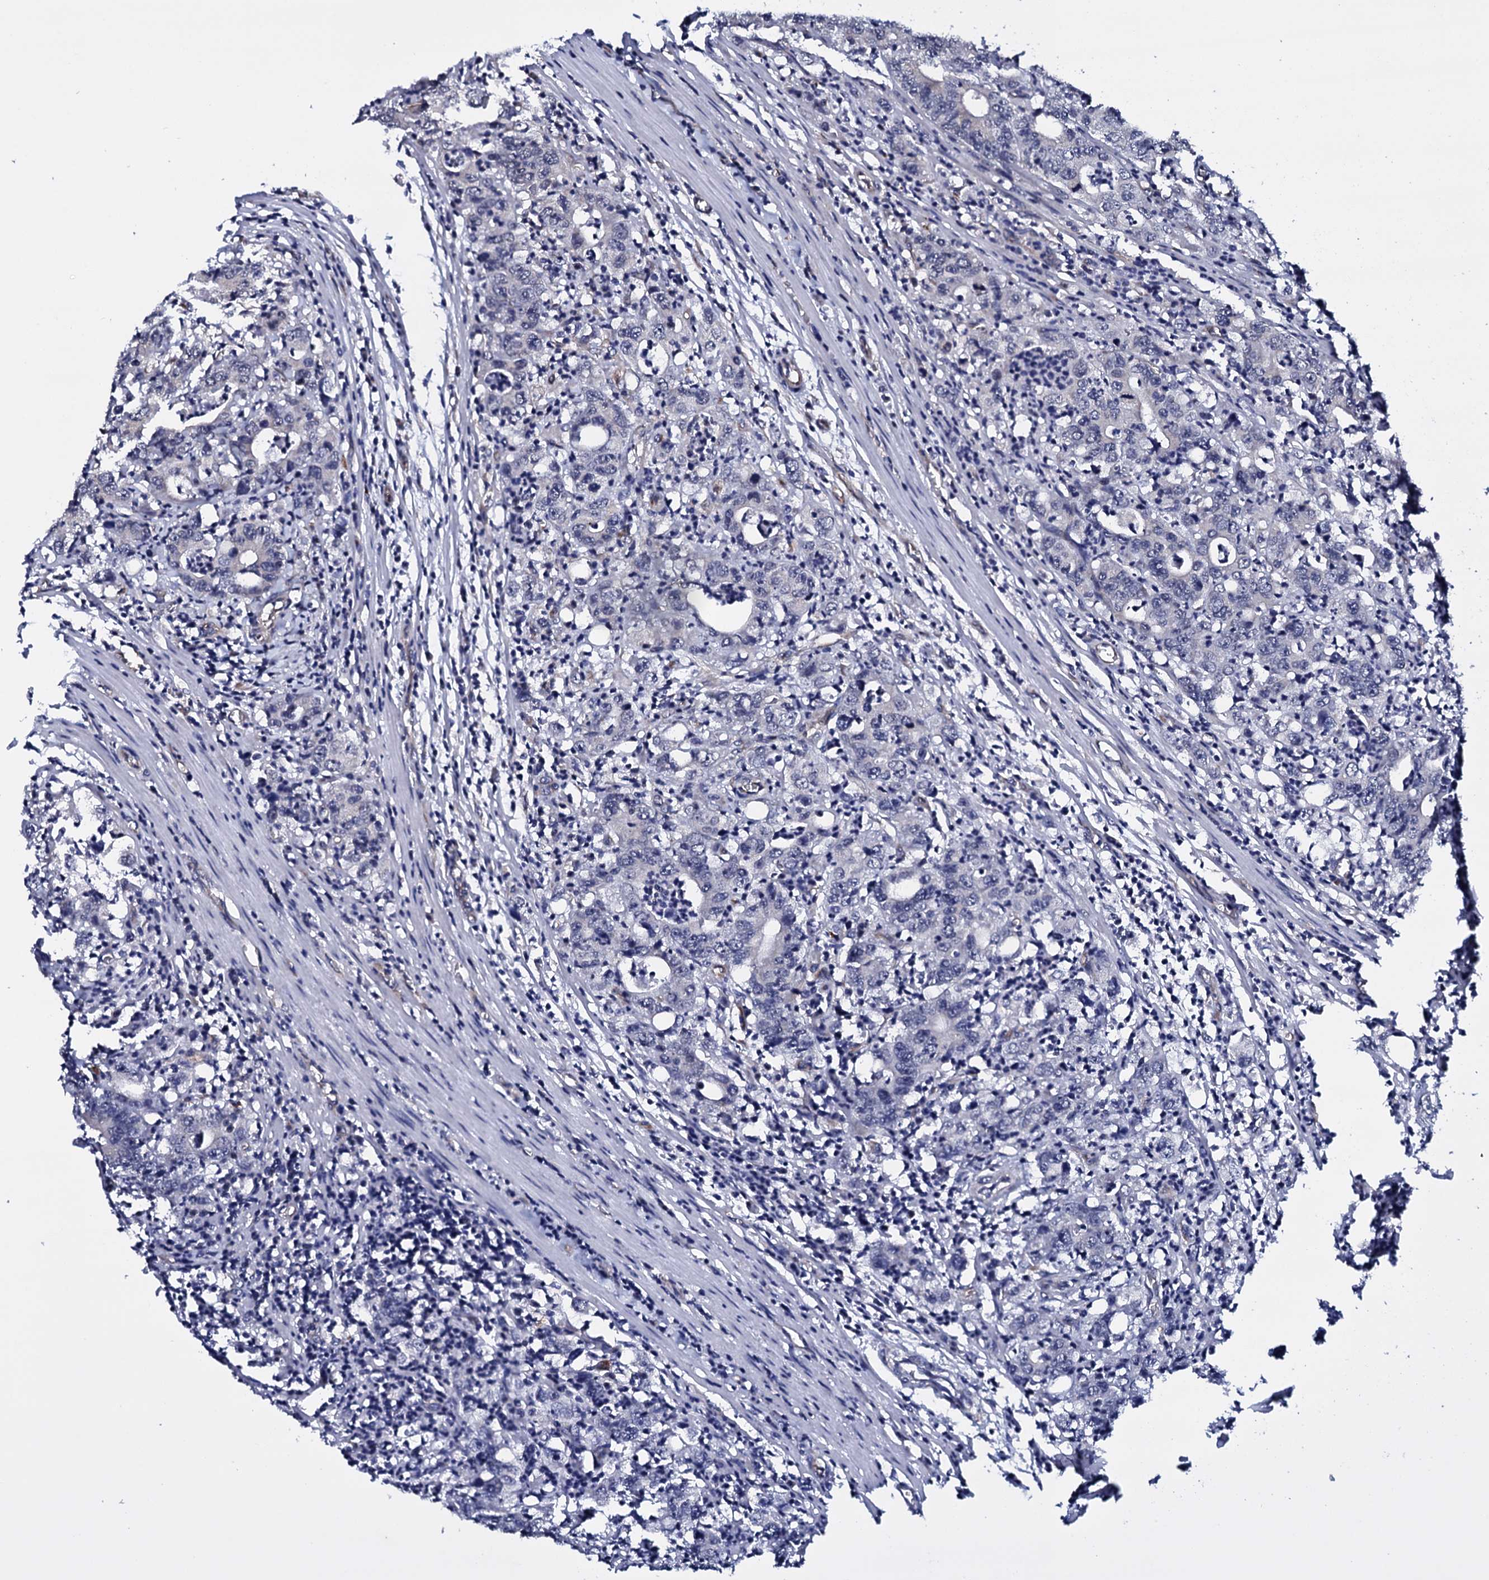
{"staining": {"intensity": "negative", "quantity": "none", "location": "none"}, "tissue": "colorectal cancer", "cell_type": "Tumor cells", "image_type": "cancer", "snomed": [{"axis": "morphology", "description": "Adenocarcinoma, NOS"}, {"axis": "topography", "description": "Colon"}], "caption": "This is an immunohistochemistry micrograph of human colorectal cancer (adenocarcinoma). There is no expression in tumor cells.", "gene": "GAREM1", "patient": {"sex": "female", "age": 75}}